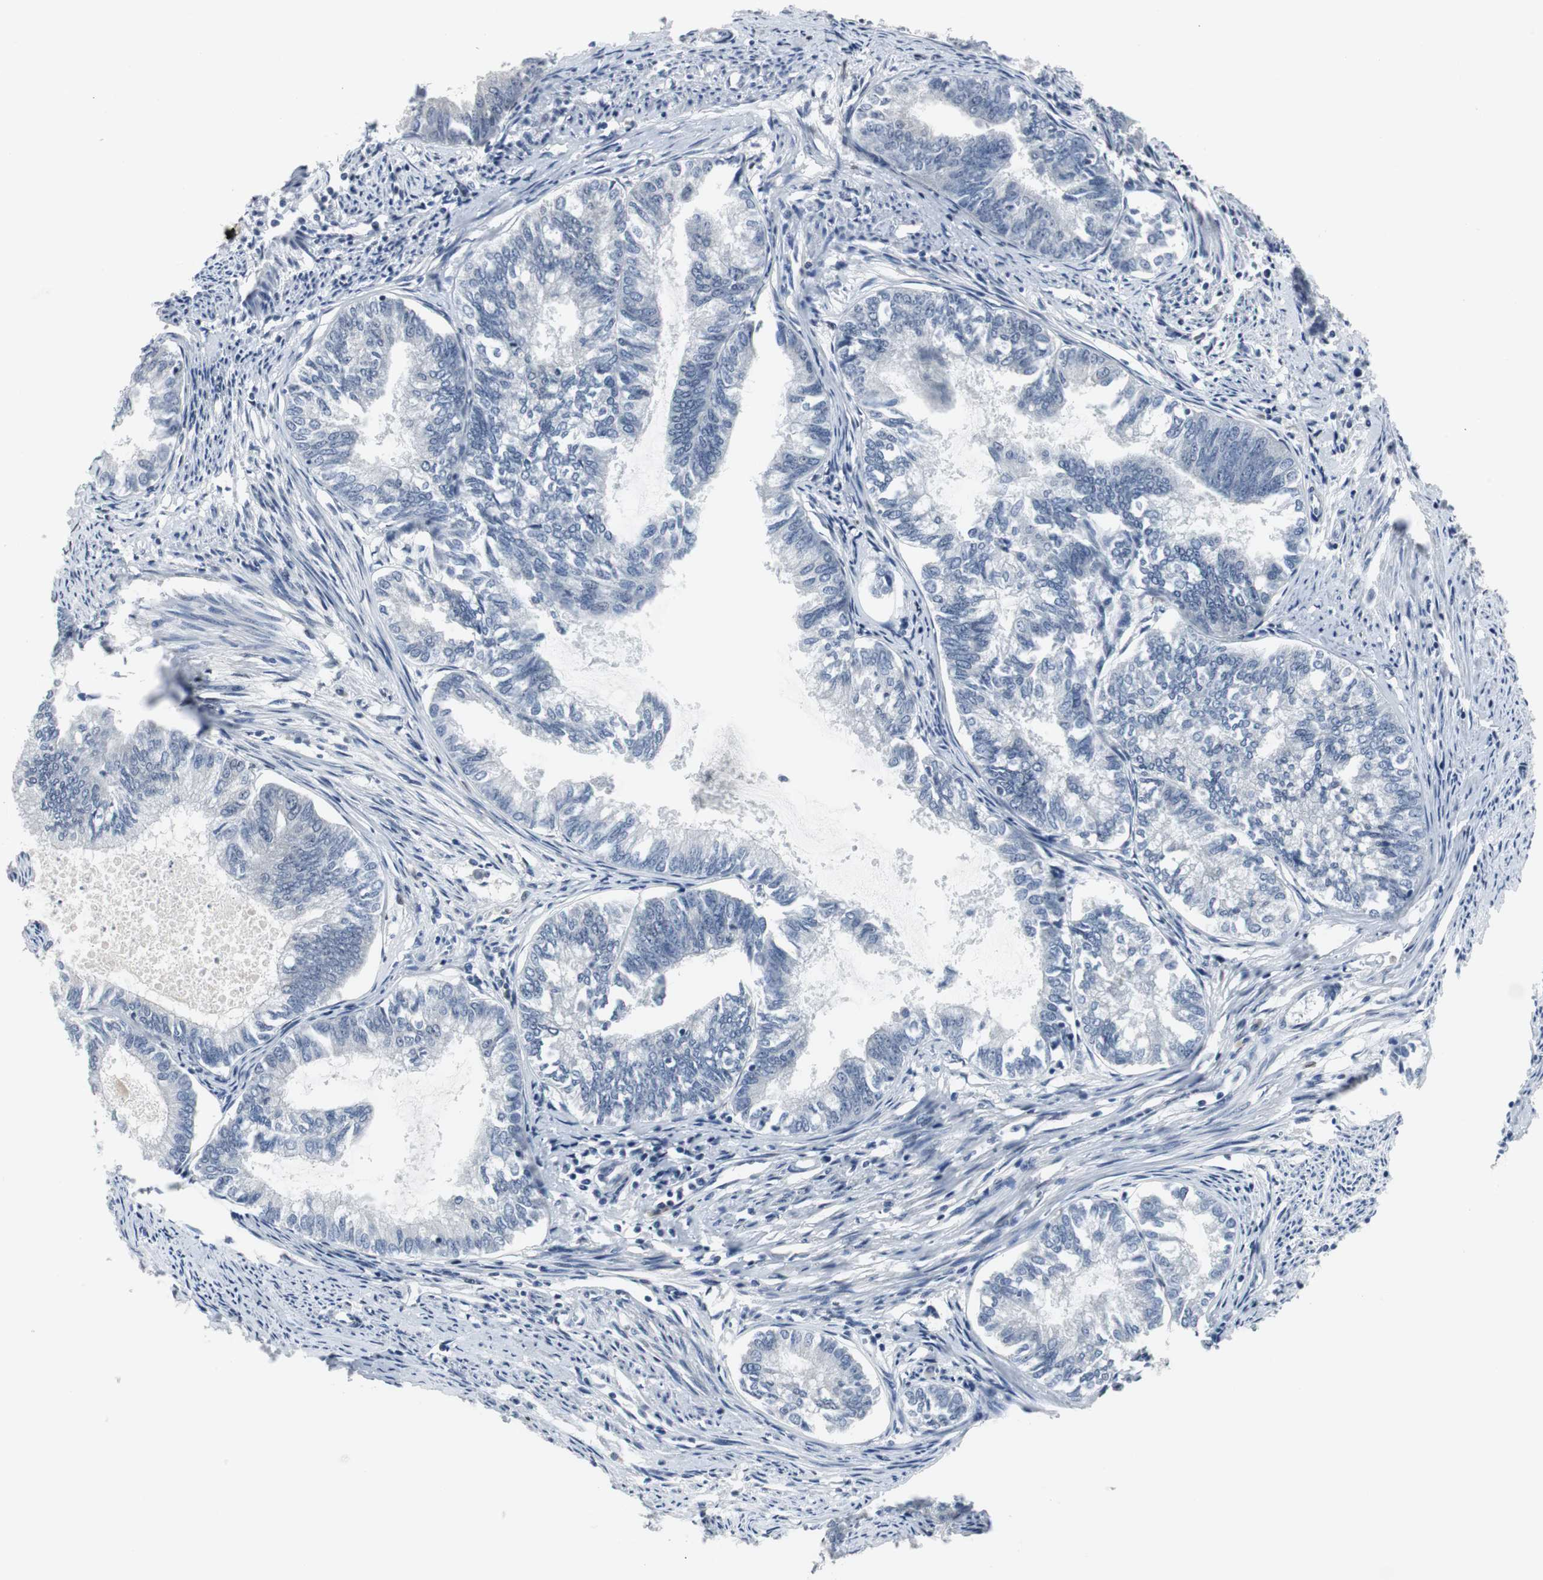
{"staining": {"intensity": "negative", "quantity": "none", "location": "none"}, "tissue": "endometrial cancer", "cell_type": "Tumor cells", "image_type": "cancer", "snomed": [{"axis": "morphology", "description": "Adenocarcinoma, NOS"}, {"axis": "topography", "description": "Endometrium"}], "caption": "Tumor cells are negative for brown protein staining in endometrial cancer. Brightfield microscopy of IHC stained with DAB (3,3'-diaminobenzidine) (brown) and hematoxylin (blue), captured at high magnification.", "gene": "ELK1", "patient": {"sex": "female", "age": 86}}